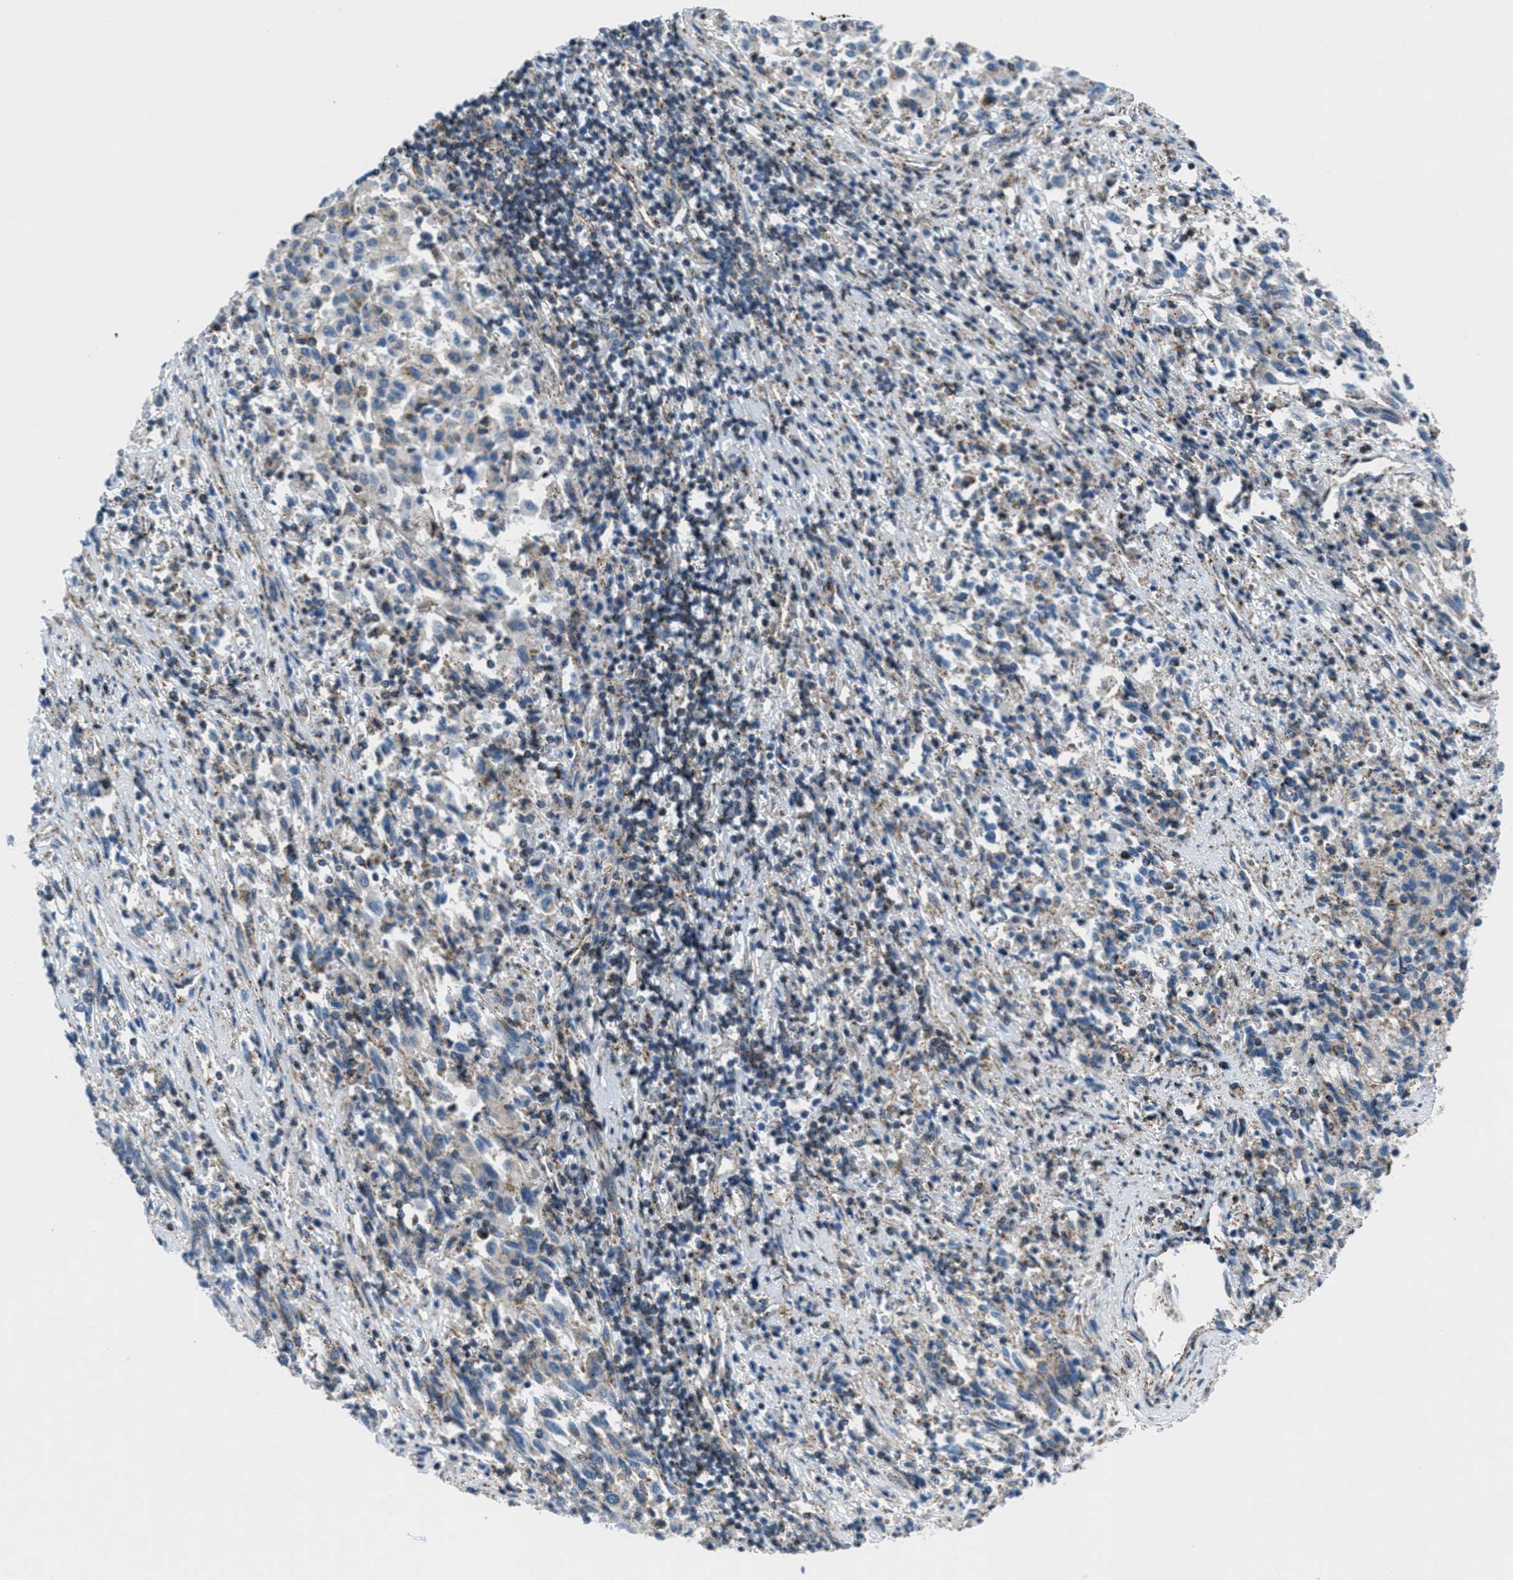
{"staining": {"intensity": "weak", "quantity": "<25%", "location": "cytoplasmic/membranous"}, "tissue": "melanoma", "cell_type": "Tumor cells", "image_type": "cancer", "snomed": [{"axis": "morphology", "description": "Malignant melanoma, Metastatic site"}, {"axis": "topography", "description": "Lymph node"}], "caption": "A histopathology image of malignant melanoma (metastatic site) stained for a protein demonstrates no brown staining in tumor cells. The staining was performed using DAB to visualize the protein expression in brown, while the nuclei were stained in blue with hematoxylin (Magnification: 20x).", "gene": "MFSD13A", "patient": {"sex": "male", "age": 61}}